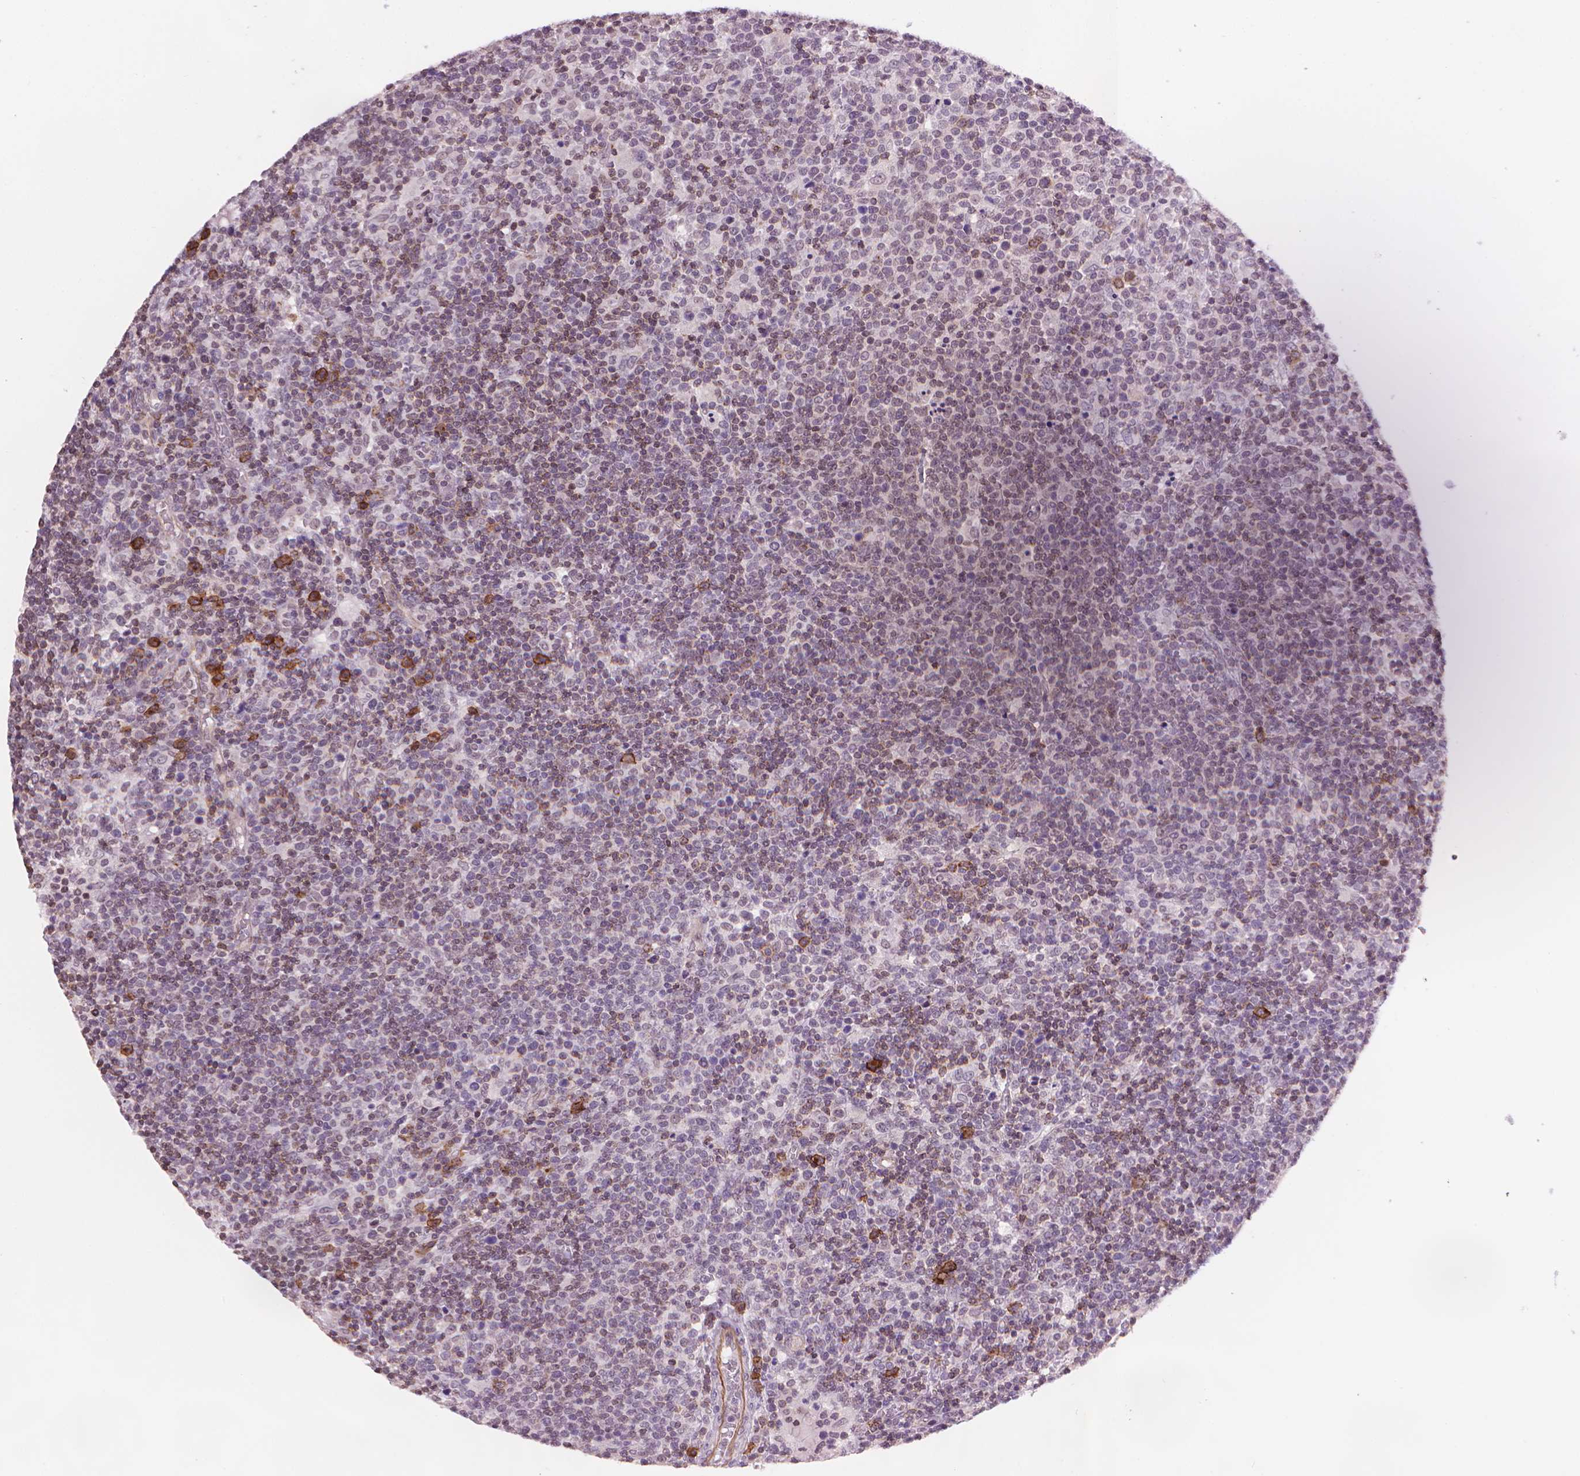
{"staining": {"intensity": "weak", "quantity": "<25%", "location": "cytoplasmic/membranous"}, "tissue": "lymphoma", "cell_type": "Tumor cells", "image_type": "cancer", "snomed": [{"axis": "morphology", "description": "Malignant lymphoma, non-Hodgkin's type, High grade"}, {"axis": "topography", "description": "Lymph node"}], "caption": "Protein analysis of high-grade malignant lymphoma, non-Hodgkin's type demonstrates no significant positivity in tumor cells. (DAB (3,3'-diaminobenzidine) immunohistochemistry (IHC) with hematoxylin counter stain).", "gene": "TMEM184A", "patient": {"sex": "male", "age": 61}}